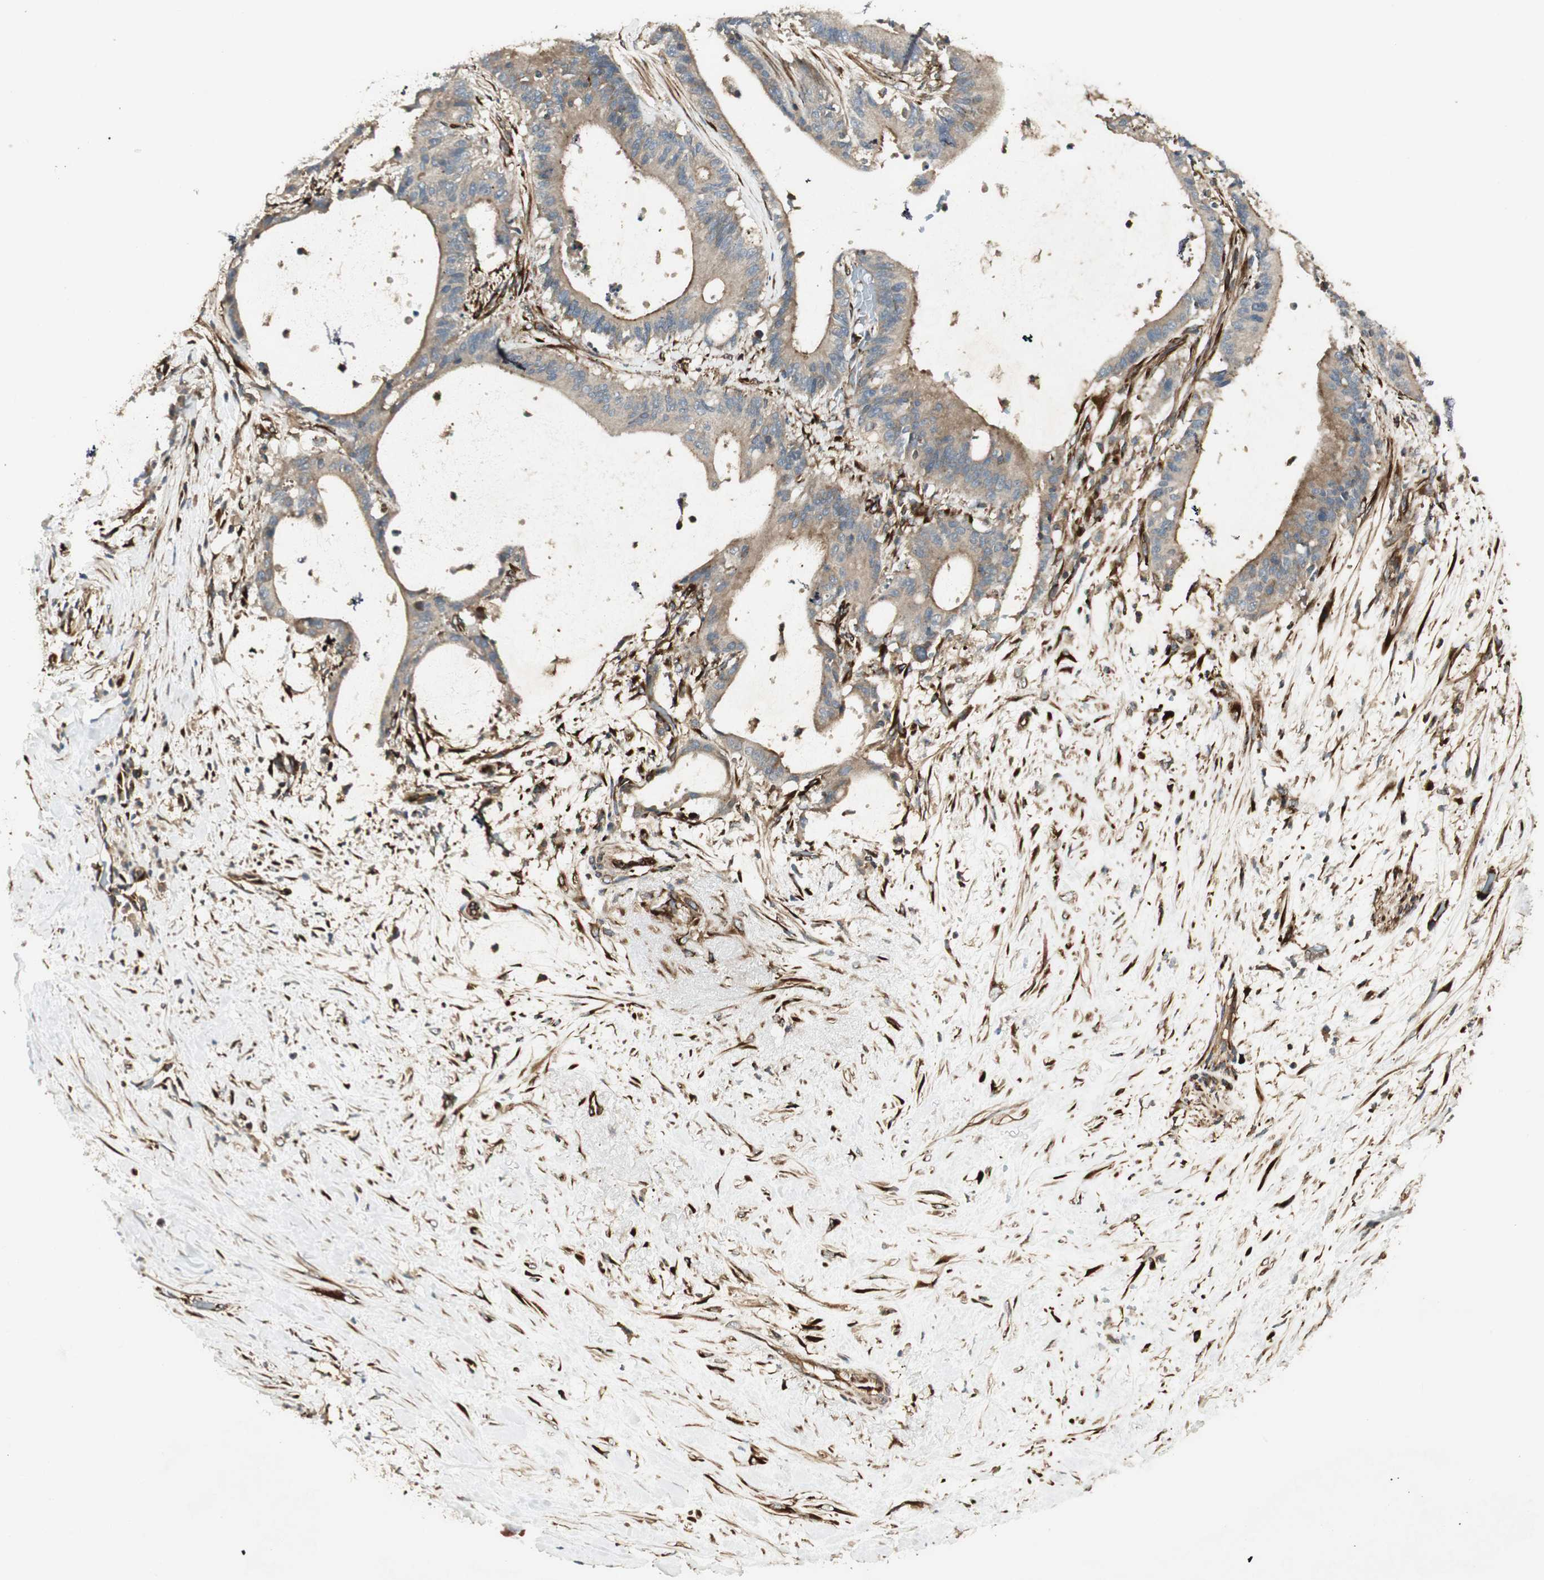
{"staining": {"intensity": "weak", "quantity": ">75%", "location": "cytoplasmic/membranous"}, "tissue": "liver cancer", "cell_type": "Tumor cells", "image_type": "cancer", "snomed": [{"axis": "morphology", "description": "Cholangiocarcinoma"}, {"axis": "topography", "description": "Liver"}], "caption": "Tumor cells demonstrate low levels of weak cytoplasmic/membranous expression in about >75% of cells in liver cholangiocarcinoma.", "gene": "PRKG1", "patient": {"sex": "female", "age": 73}}